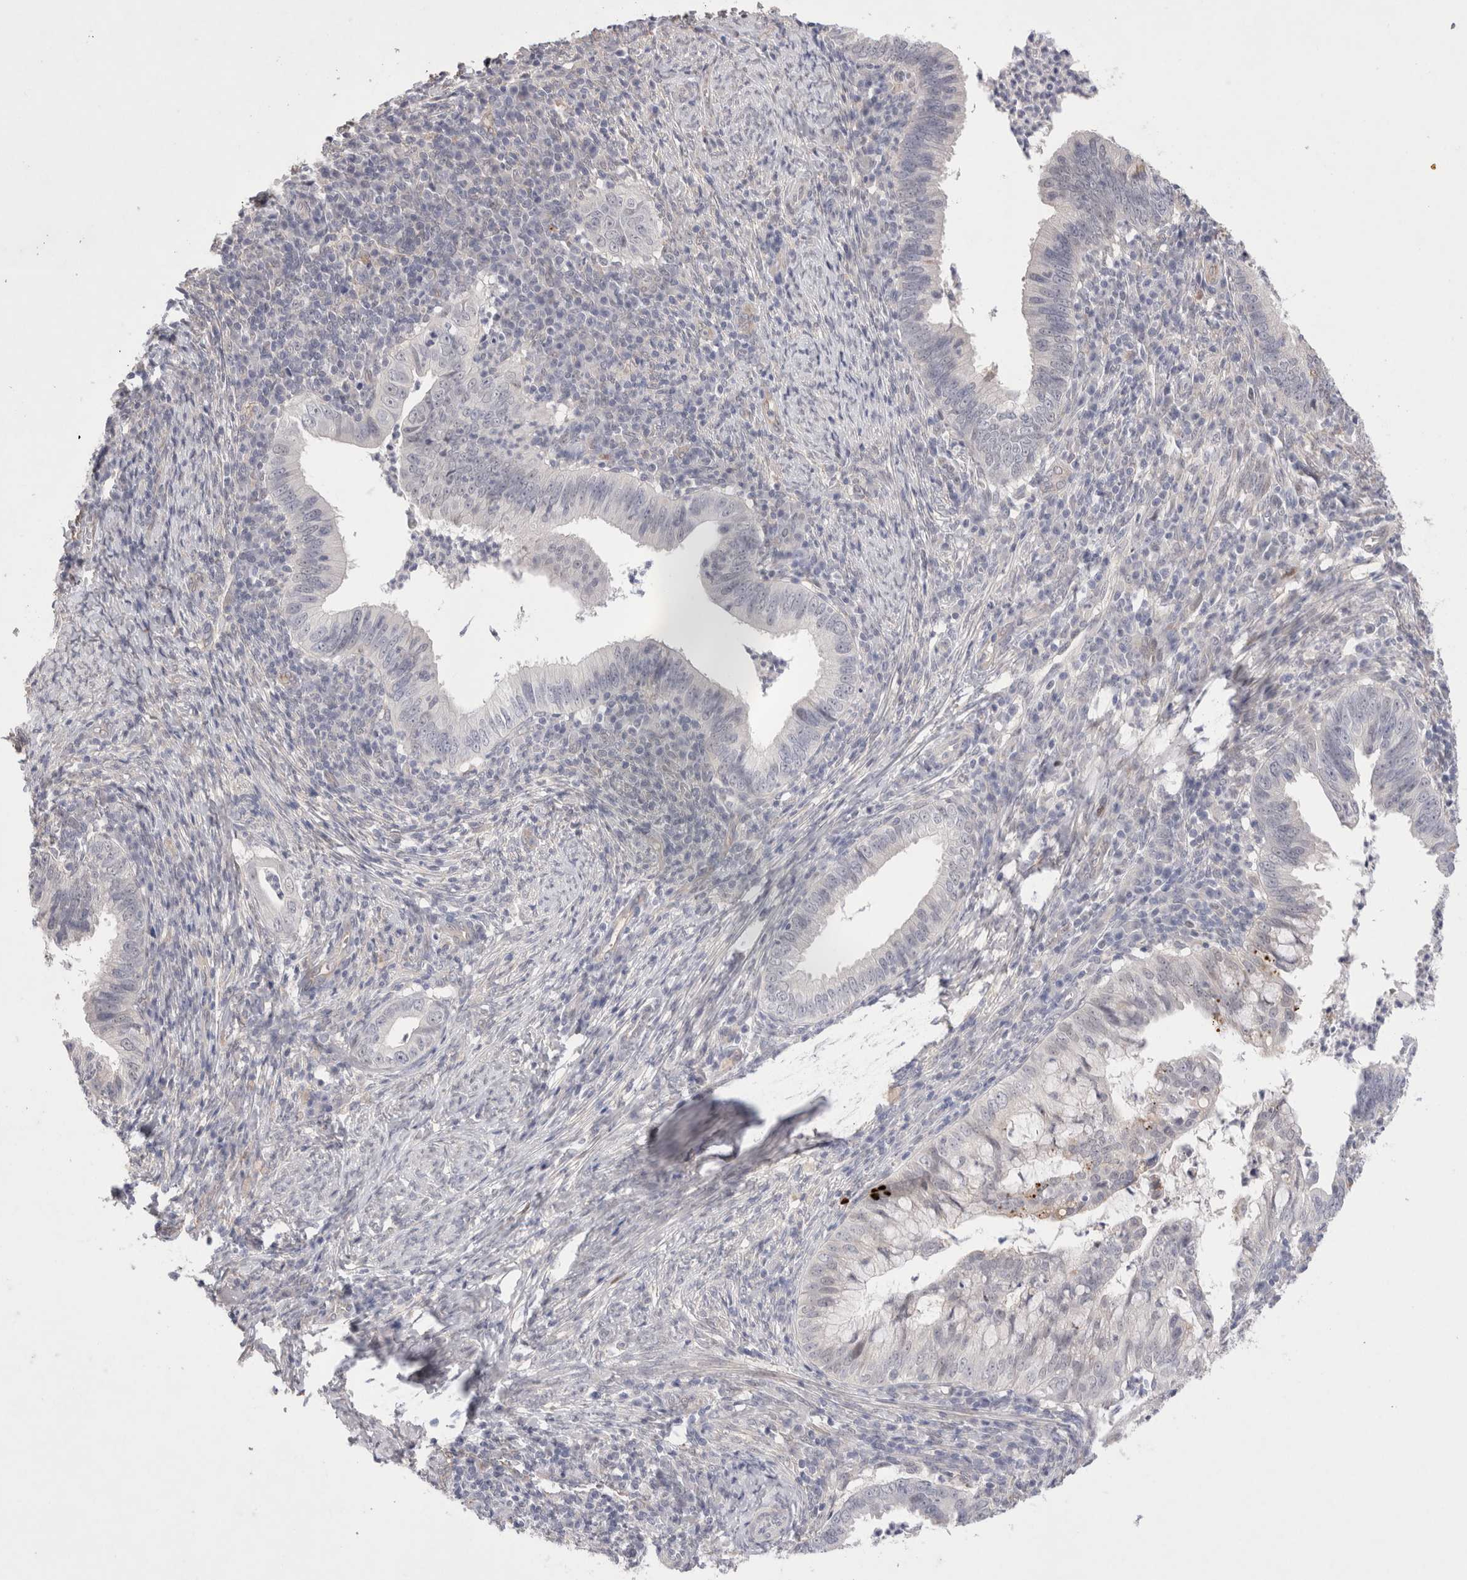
{"staining": {"intensity": "negative", "quantity": "none", "location": "none"}, "tissue": "cervical cancer", "cell_type": "Tumor cells", "image_type": "cancer", "snomed": [{"axis": "morphology", "description": "Adenocarcinoma, NOS"}, {"axis": "topography", "description": "Cervix"}], "caption": "Tumor cells are negative for protein expression in human cervical cancer.", "gene": "GIMAP6", "patient": {"sex": "female", "age": 36}}